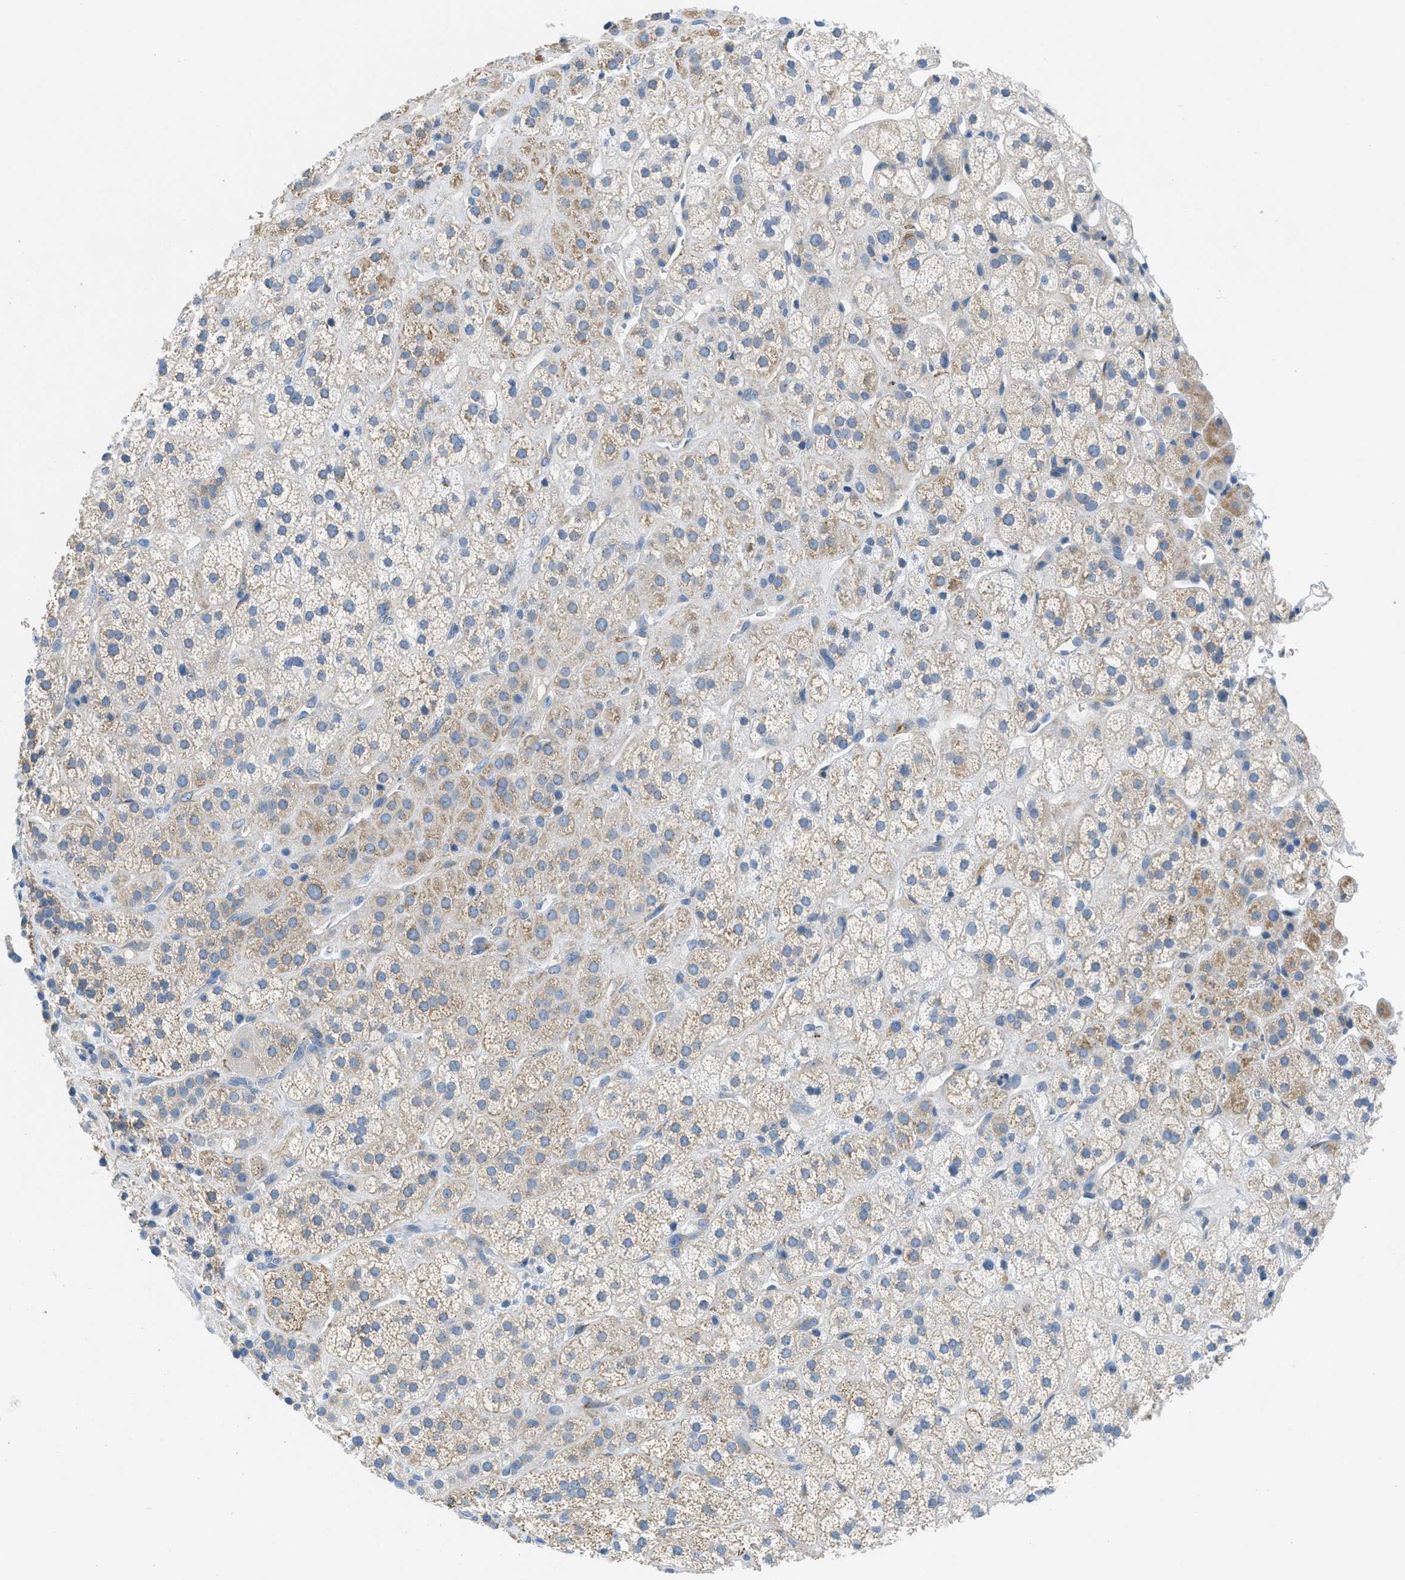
{"staining": {"intensity": "weak", "quantity": "25%-75%", "location": "cytoplasmic/membranous"}, "tissue": "adrenal gland", "cell_type": "Glandular cells", "image_type": "normal", "snomed": [{"axis": "morphology", "description": "Normal tissue, NOS"}, {"axis": "topography", "description": "Adrenal gland"}], "caption": "Adrenal gland stained for a protein reveals weak cytoplasmic/membranous positivity in glandular cells. Nuclei are stained in blue.", "gene": "BNC2", "patient": {"sex": "male", "age": 56}}